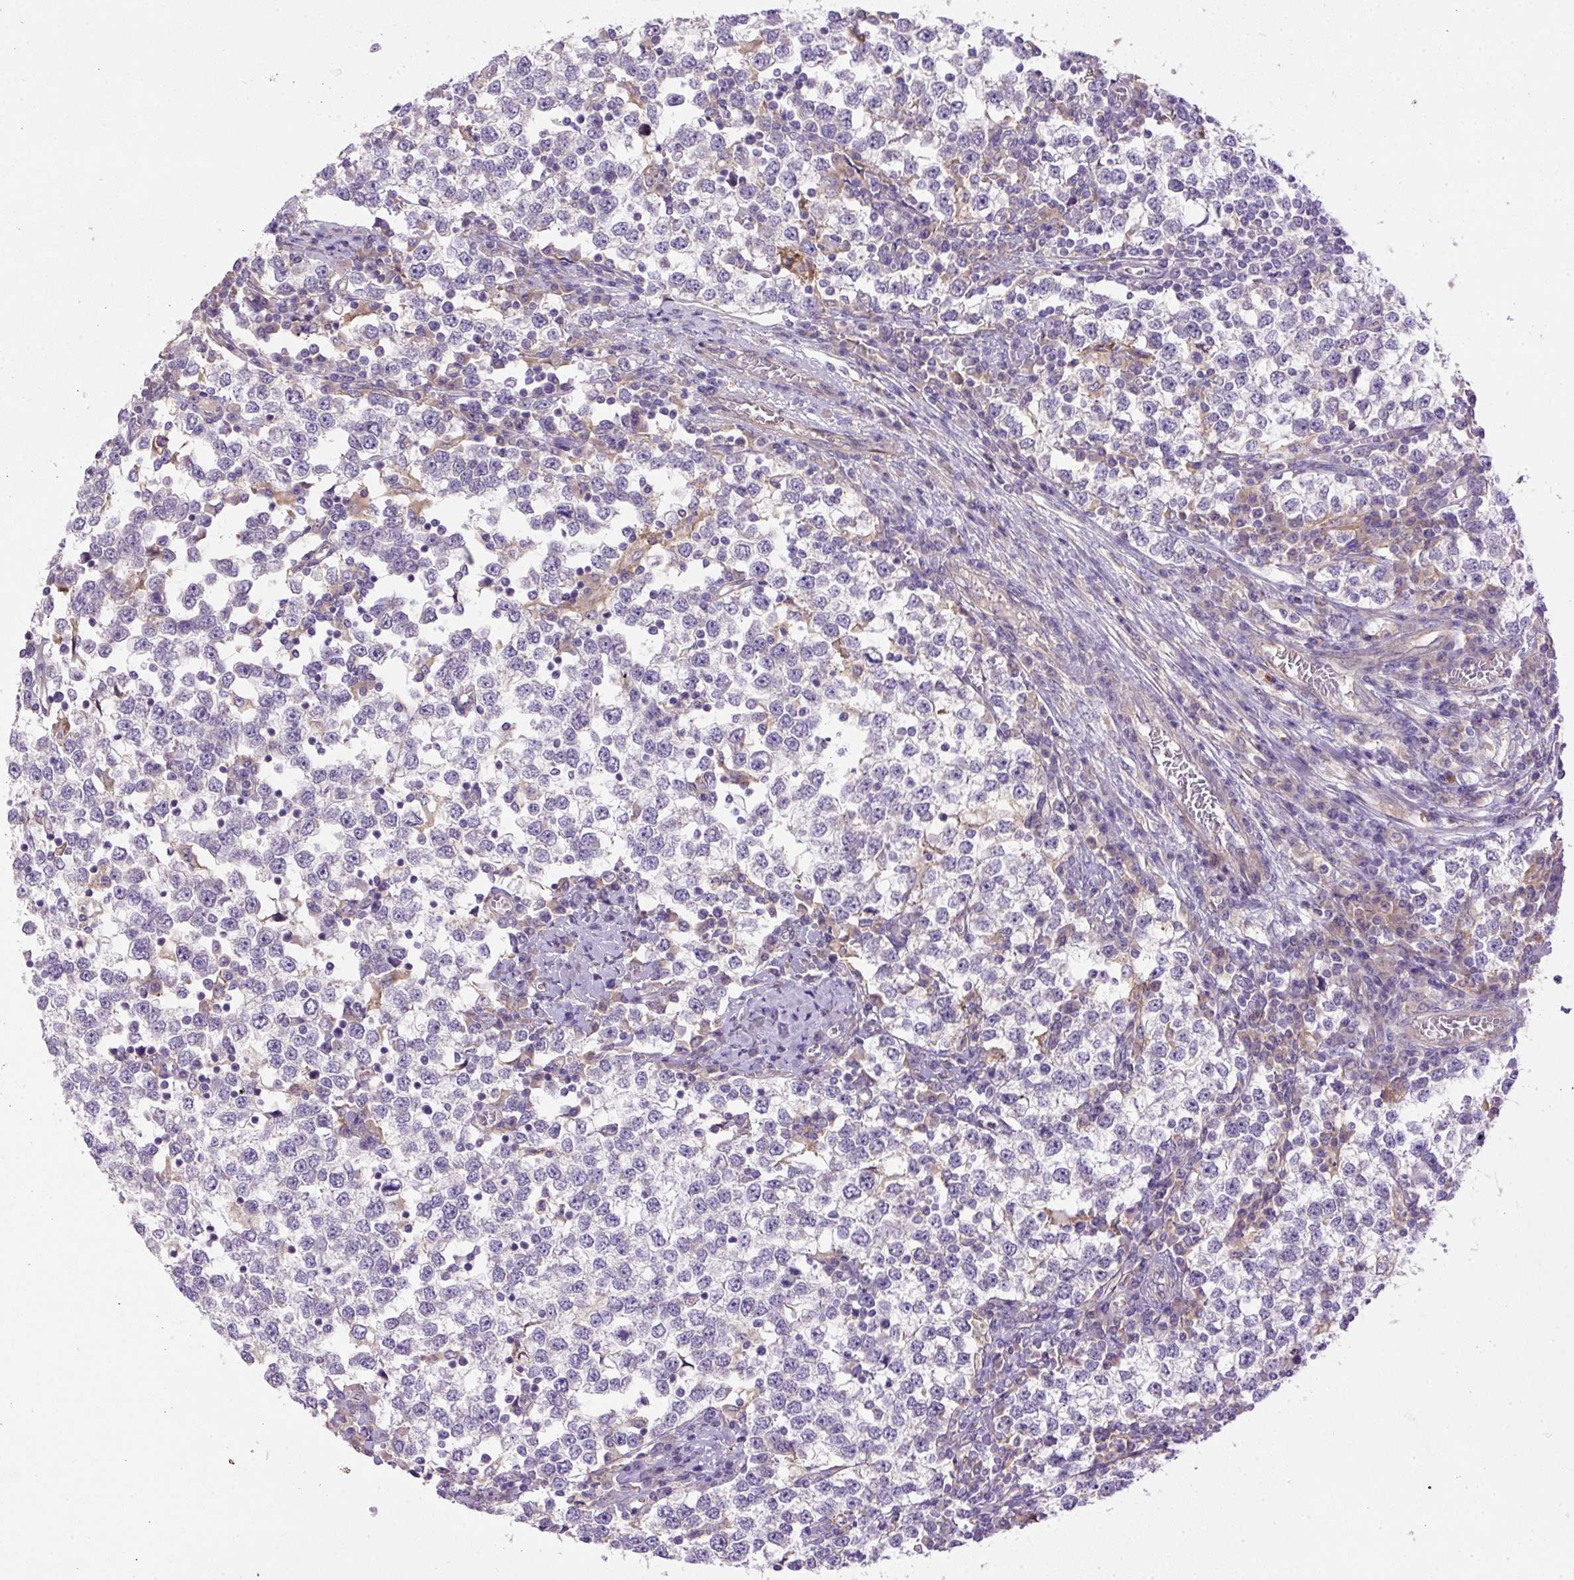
{"staining": {"intensity": "negative", "quantity": "none", "location": "none"}, "tissue": "testis cancer", "cell_type": "Tumor cells", "image_type": "cancer", "snomed": [{"axis": "morphology", "description": "Seminoma, NOS"}, {"axis": "topography", "description": "Testis"}], "caption": "Testis cancer (seminoma) was stained to show a protein in brown. There is no significant positivity in tumor cells.", "gene": "DAPK1", "patient": {"sex": "male", "age": 65}}